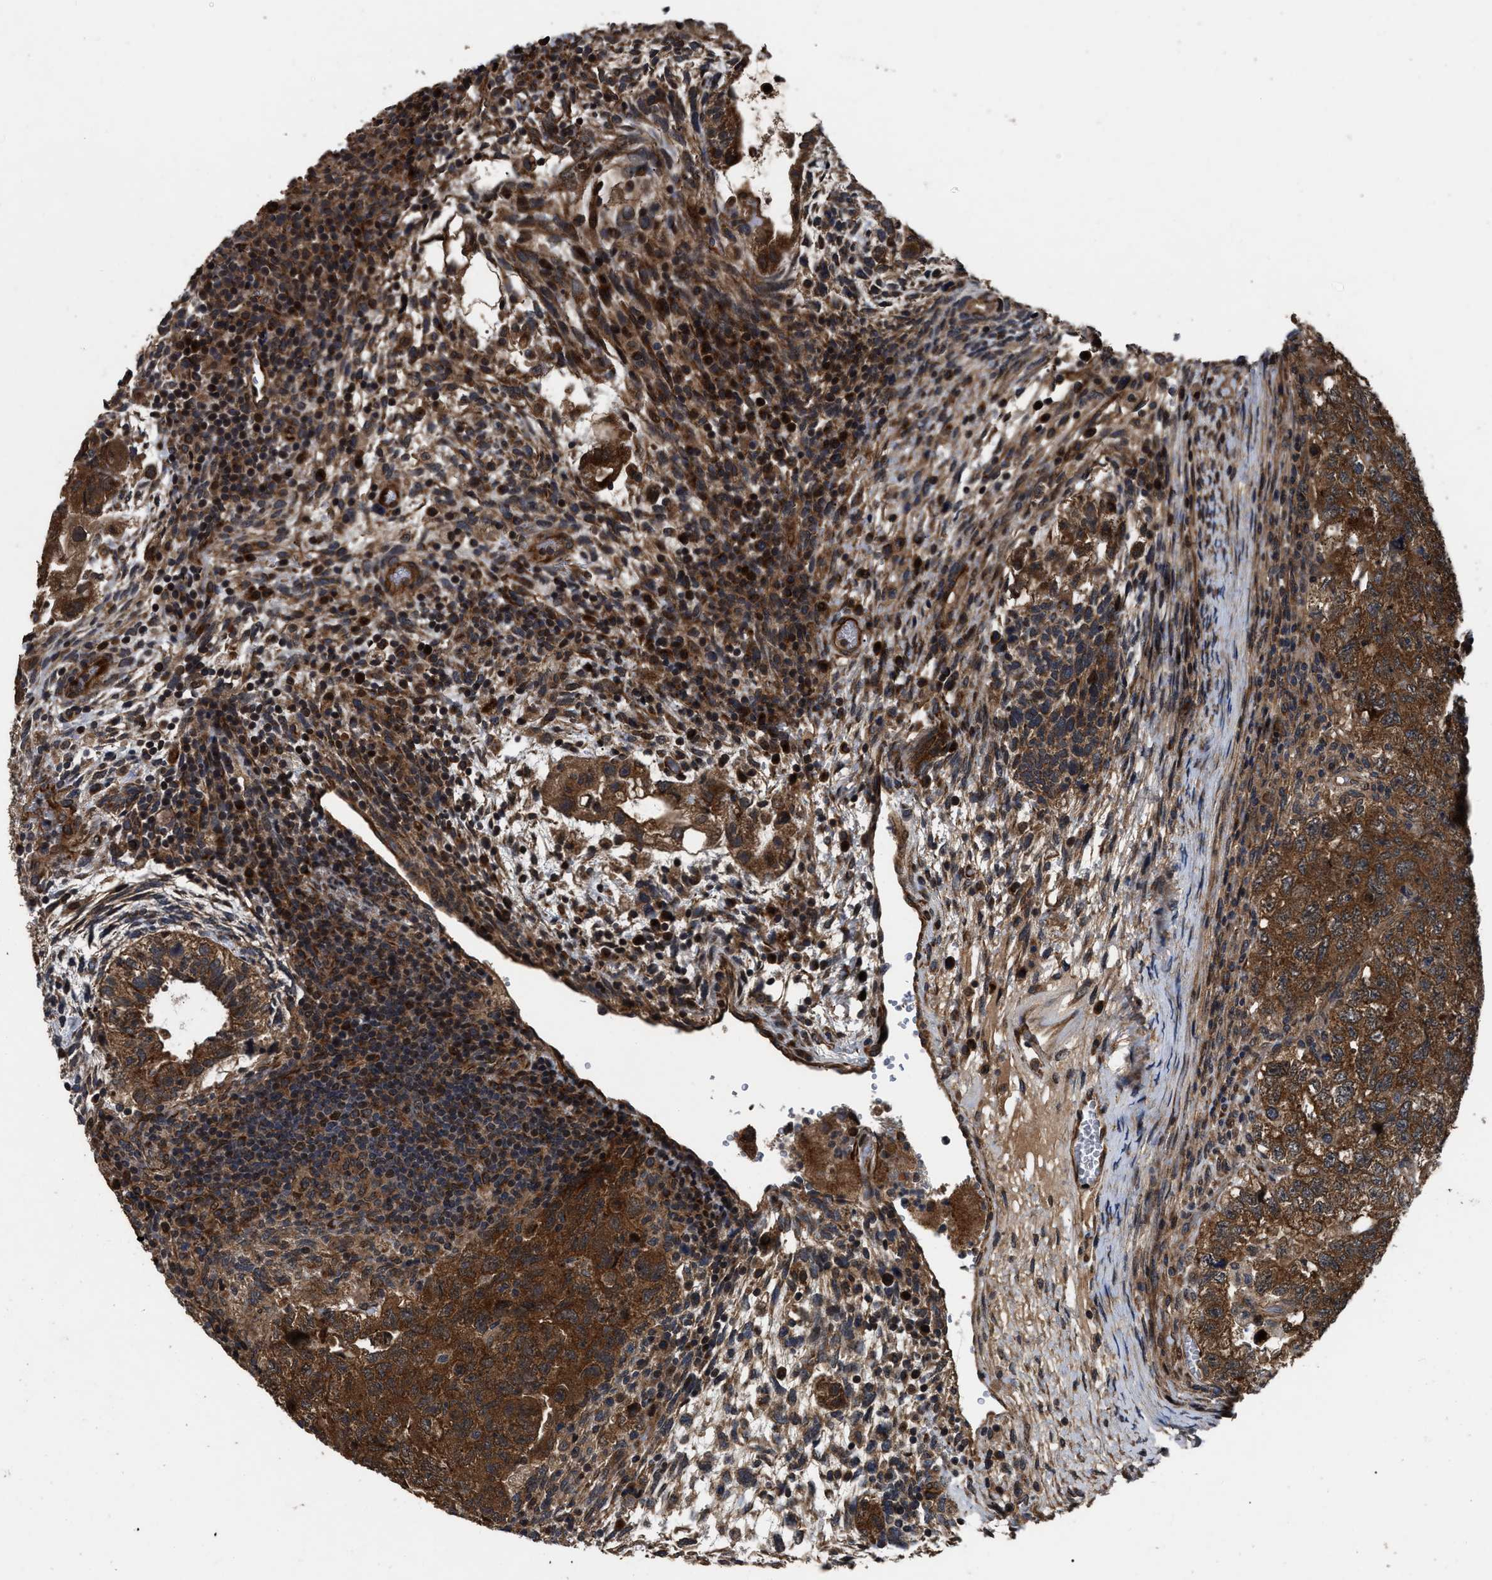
{"staining": {"intensity": "strong", "quantity": ">75%", "location": "cytoplasmic/membranous"}, "tissue": "testis cancer", "cell_type": "Tumor cells", "image_type": "cancer", "snomed": [{"axis": "morphology", "description": "Carcinoma, Embryonal, NOS"}, {"axis": "topography", "description": "Testis"}], "caption": "Immunohistochemistry (IHC) photomicrograph of human testis cancer (embryonal carcinoma) stained for a protein (brown), which demonstrates high levels of strong cytoplasmic/membranous staining in about >75% of tumor cells.", "gene": "PPWD1", "patient": {"sex": "male", "age": 36}}